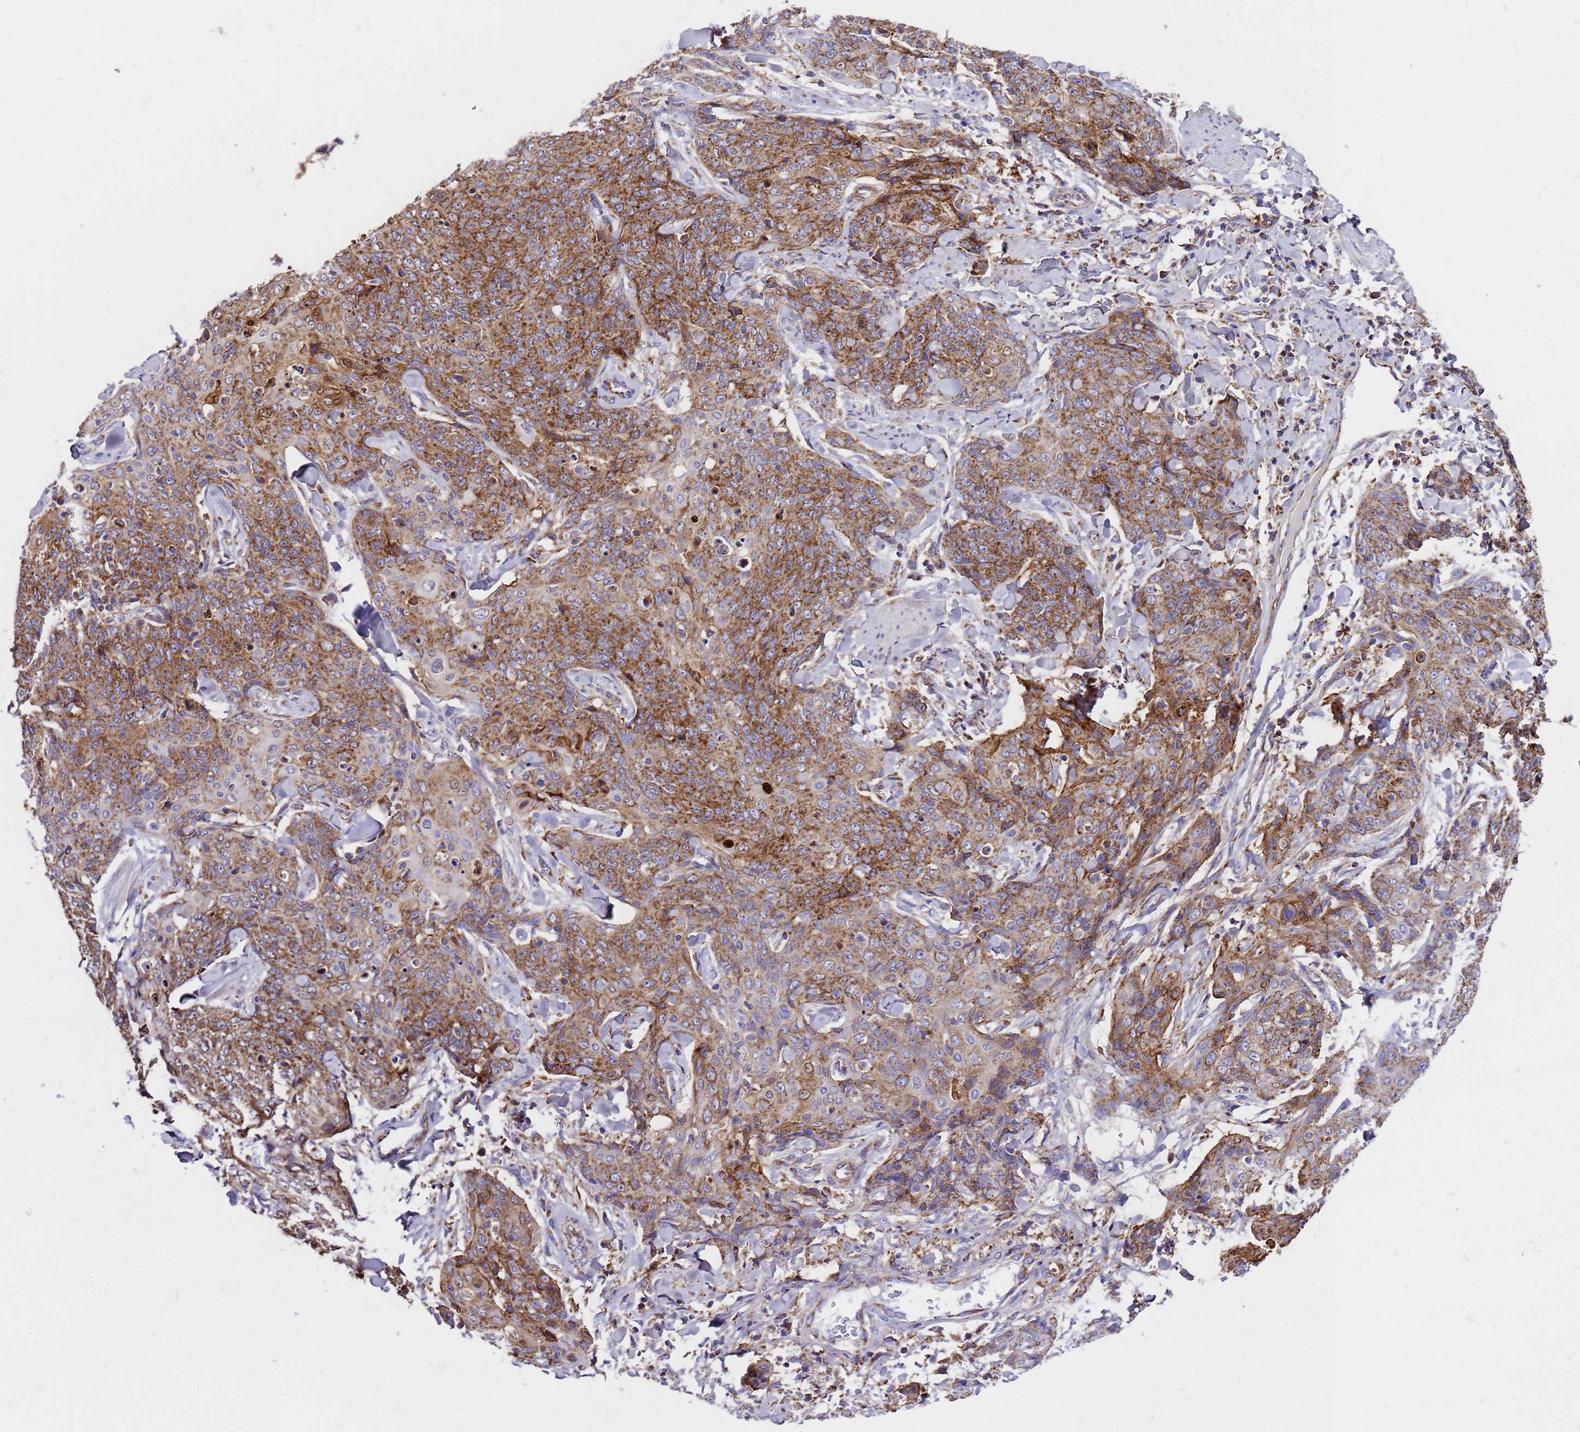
{"staining": {"intensity": "moderate", "quantity": ">75%", "location": "cytoplasmic/membranous"}, "tissue": "skin cancer", "cell_type": "Tumor cells", "image_type": "cancer", "snomed": [{"axis": "morphology", "description": "Squamous cell carcinoma, NOS"}, {"axis": "topography", "description": "Skin"}, {"axis": "topography", "description": "Vulva"}], "caption": "The micrograph displays immunohistochemical staining of squamous cell carcinoma (skin). There is moderate cytoplasmic/membranous expression is identified in about >75% of tumor cells. (IHC, brightfield microscopy, high magnification).", "gene": "MRPS26", "patient": {"sex": "female", "age": 85}}